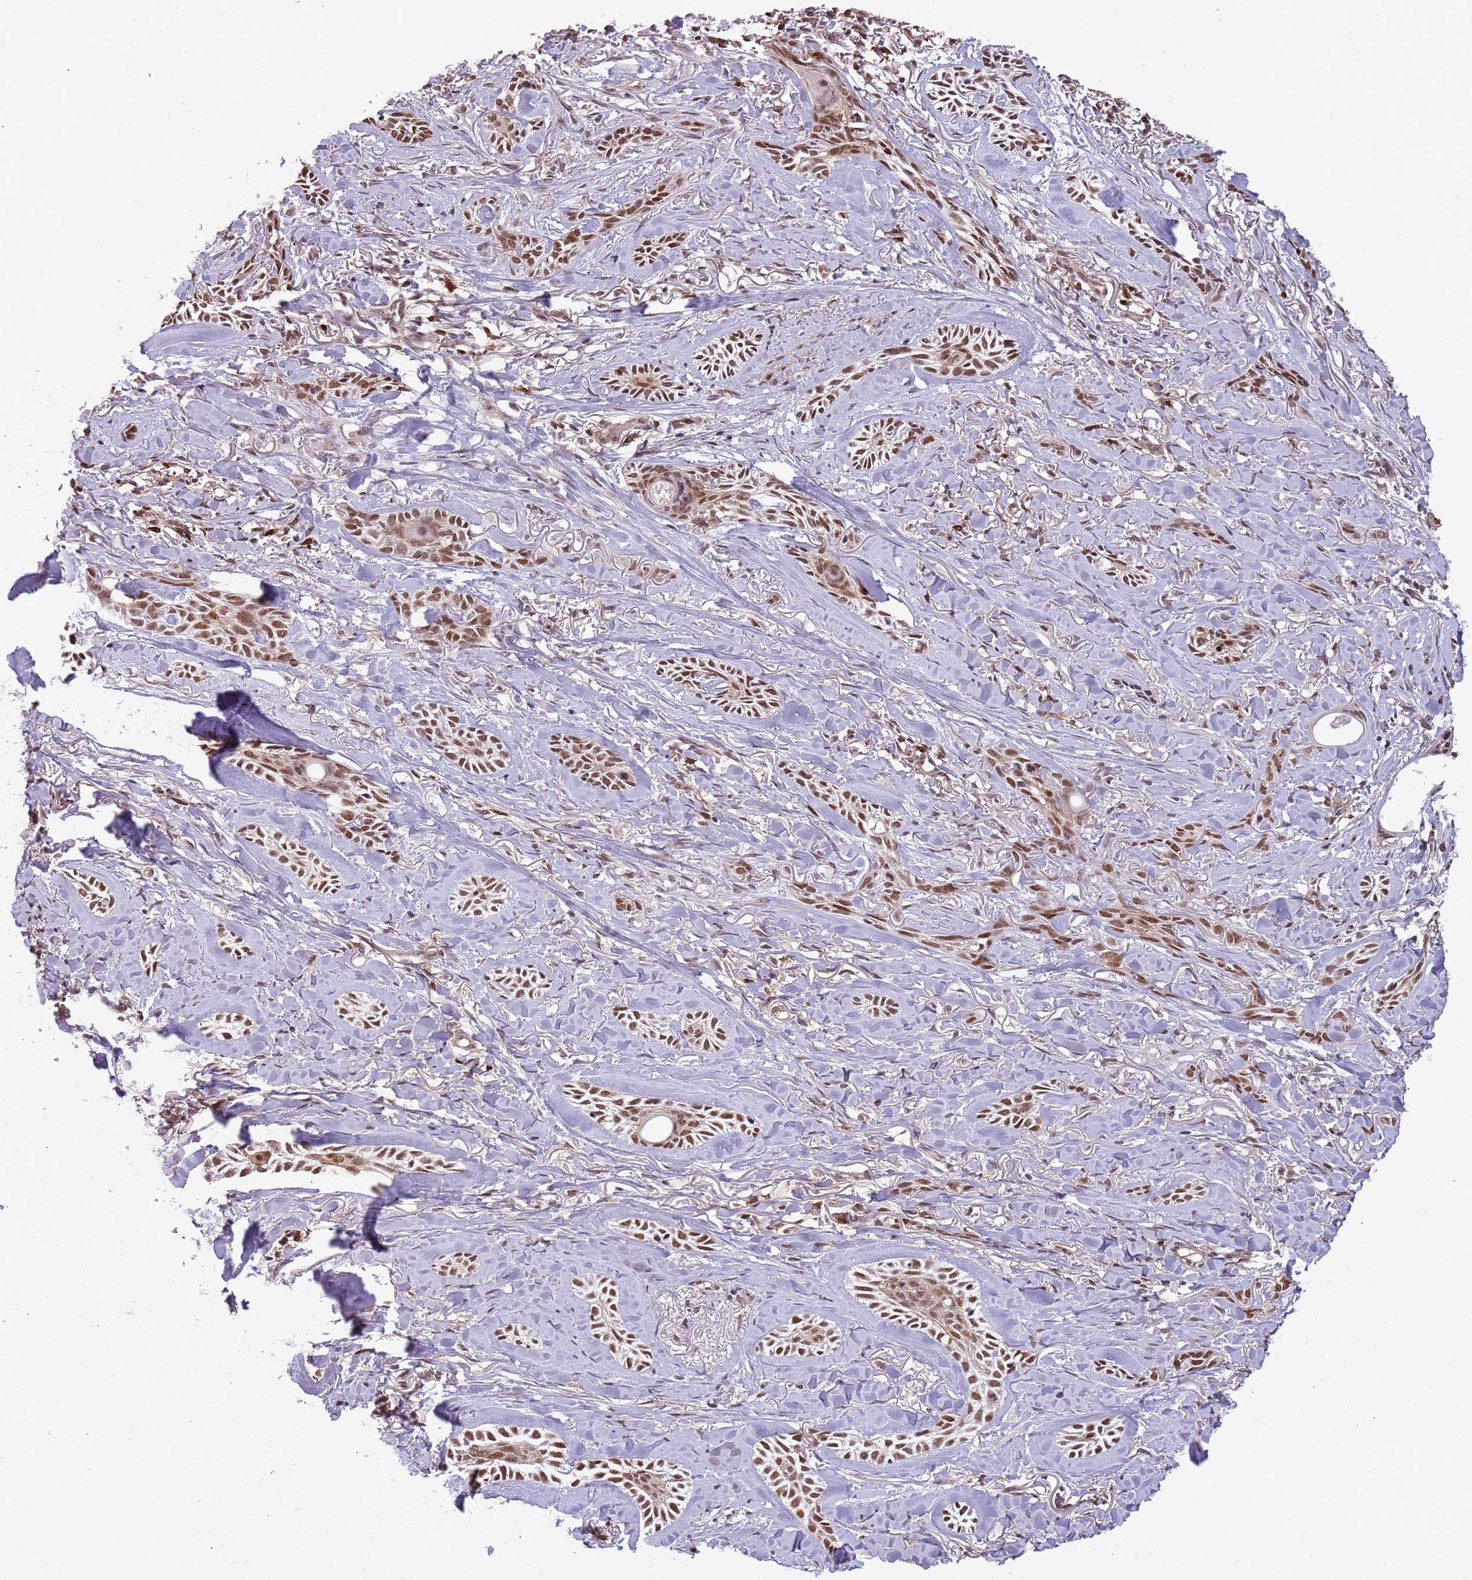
{"staining": {"intensity": "moderate", "quantity": ">75%", "location": "nuclear"}, "tissue": "skin cancer", "cell_type": "Tumor cells", "image_type": "cancer", "snomed": [{"axis": "morphology", "description": "Basal cell carcinoma"}, {"axis": "topography", "description": "Skin"}], "caption": "Immunohistochemical staining of human skin cancer (basal cell carcinoma) shows moderate nuclear protein positivity in about >75% of tumor cells.", "gene": "GBP2", "patient": {"sex": "female", "age": 59}}